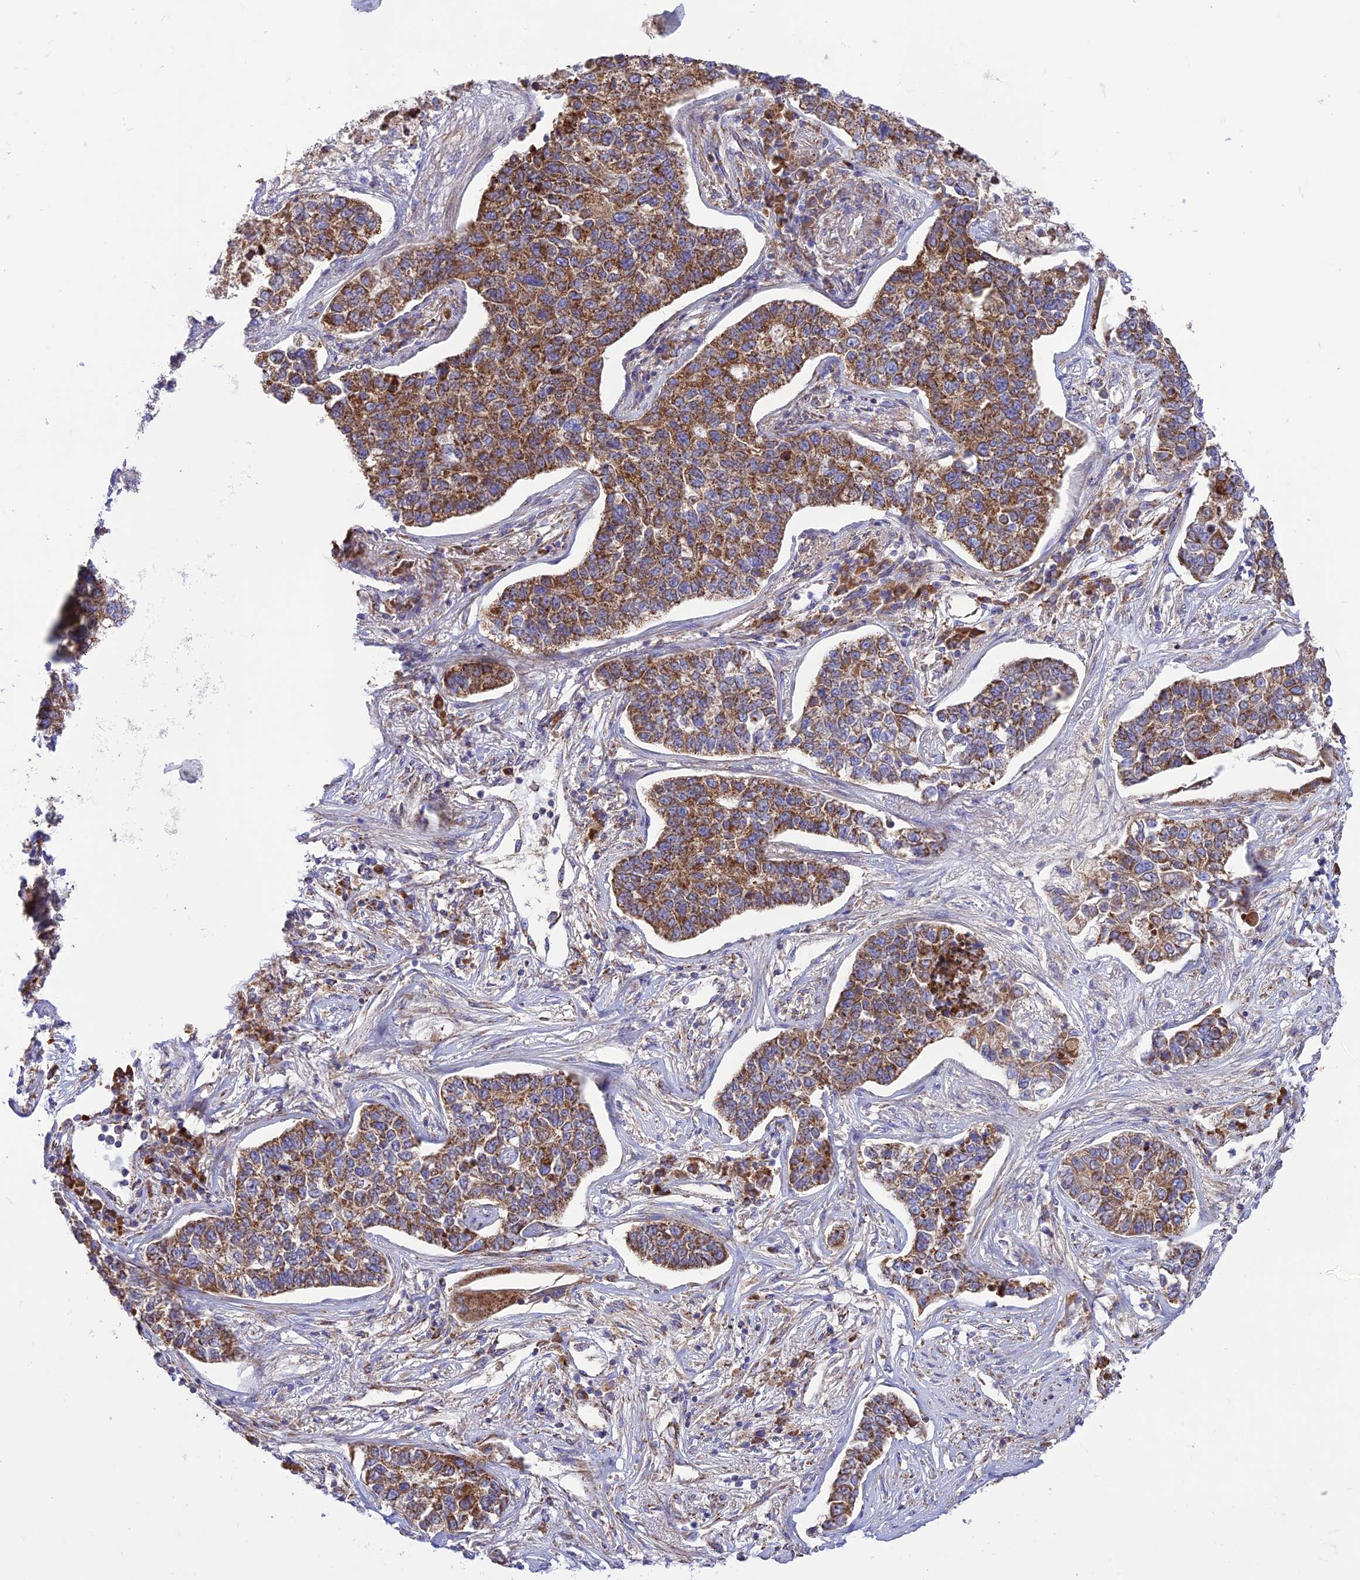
{"staining": {"intensity": "moderate", "quantity": ">75%", "location": "cytoplasmic/membranous"}, "tissue": "lung cancer", "cell_type": "Tumor cells", "image_type": "cancer", "snomed": [{"axis": "morphology", "description": "Adenocarcinoma, NOS"}, {"axis": "topography", "description": "Lung"}], "caption": "Protein expression by immunohistochemistry (IHC) displays moderate cytoplasmic/membranous staining in about >75% of tumor cells in lung cancer.", "gene": "UAP1L1", "patient": {"sex": "male", "age": 49}}